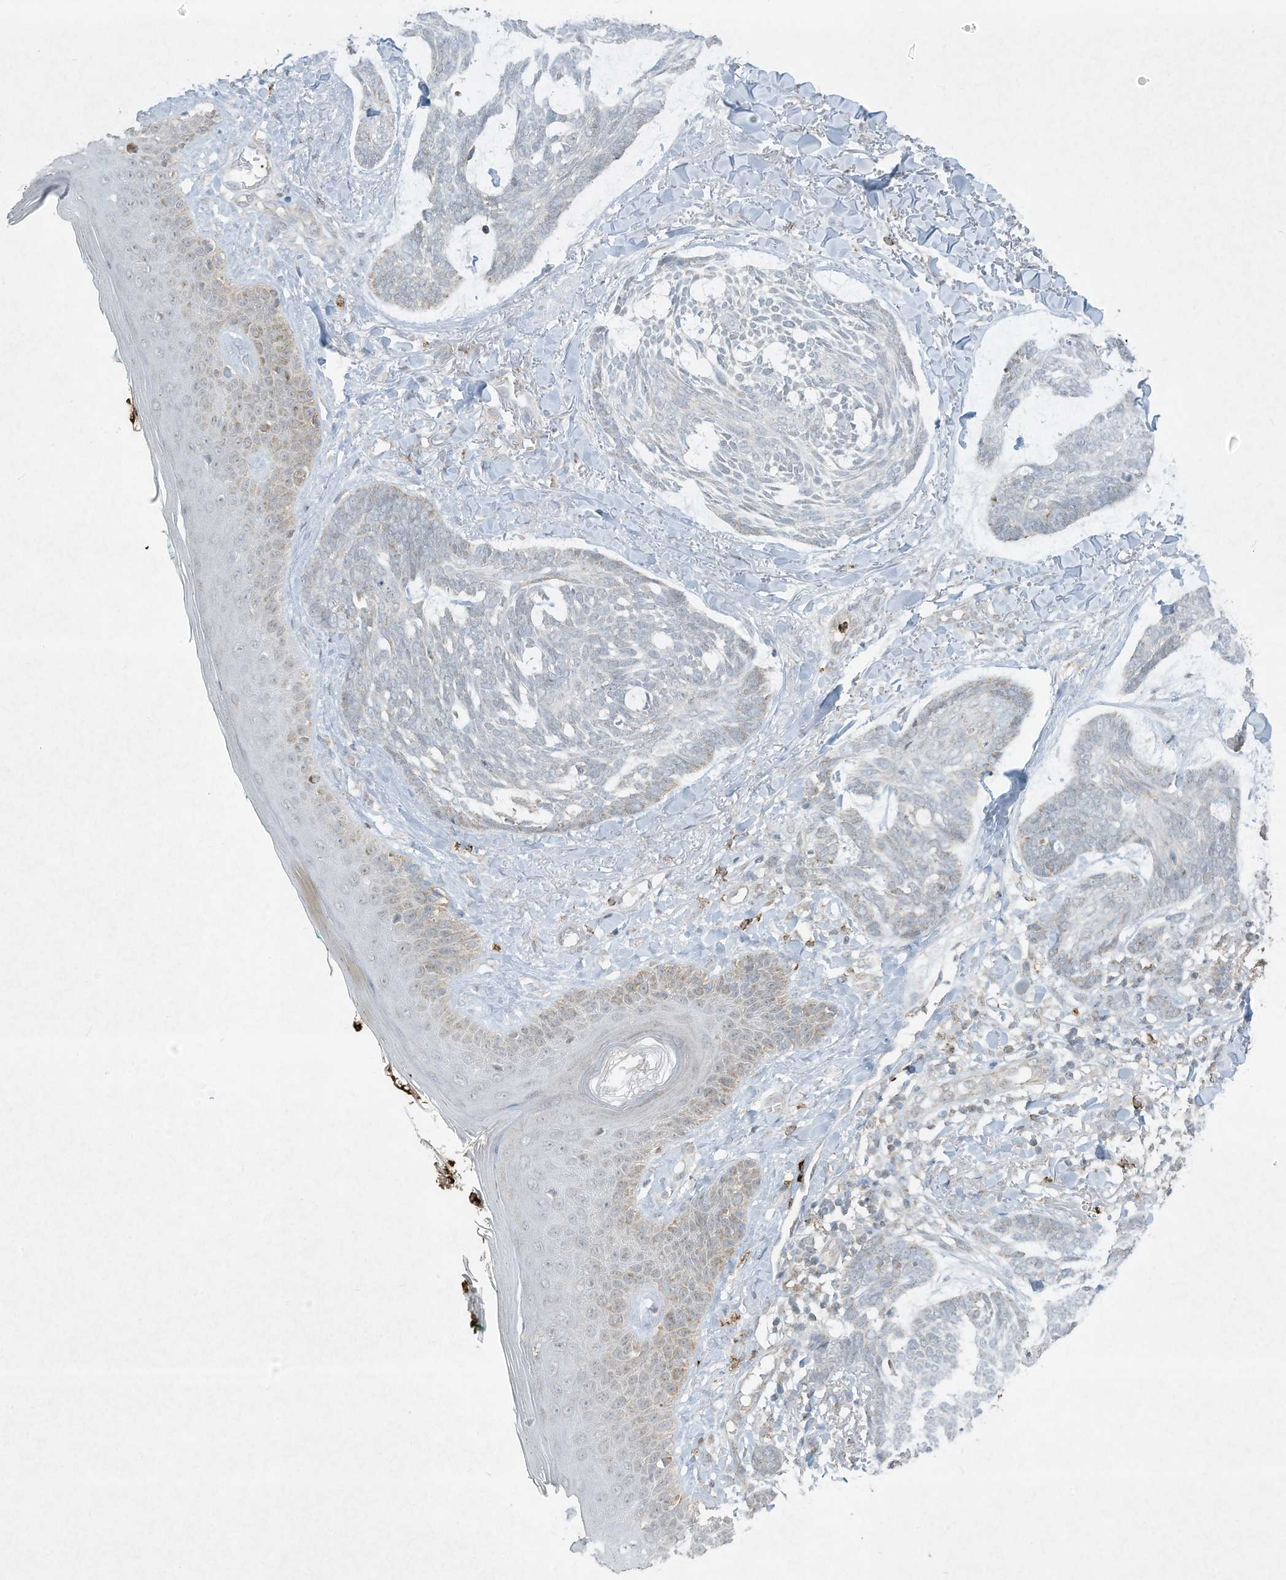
{"staining": {"intensity": "negative", "quantity": "none", "location": "none"}, "tissue": "skin cancer", "cell_type": "Tumor cells", "image_type": "cancer", "snomed": [{"axis": "morphology", "description": "Basal cell carcinoma"}, {"axis": "topography", "description": "Skin"}], "caption": "High power microscopy histopathology image of an immunohistochemistry histopathology image of skin cancer (basal cell carcinoma), revealing no significant staining in tumor cells.", "gene": "CHRNA4", "patient": {"sex": "male", "age": 43}}